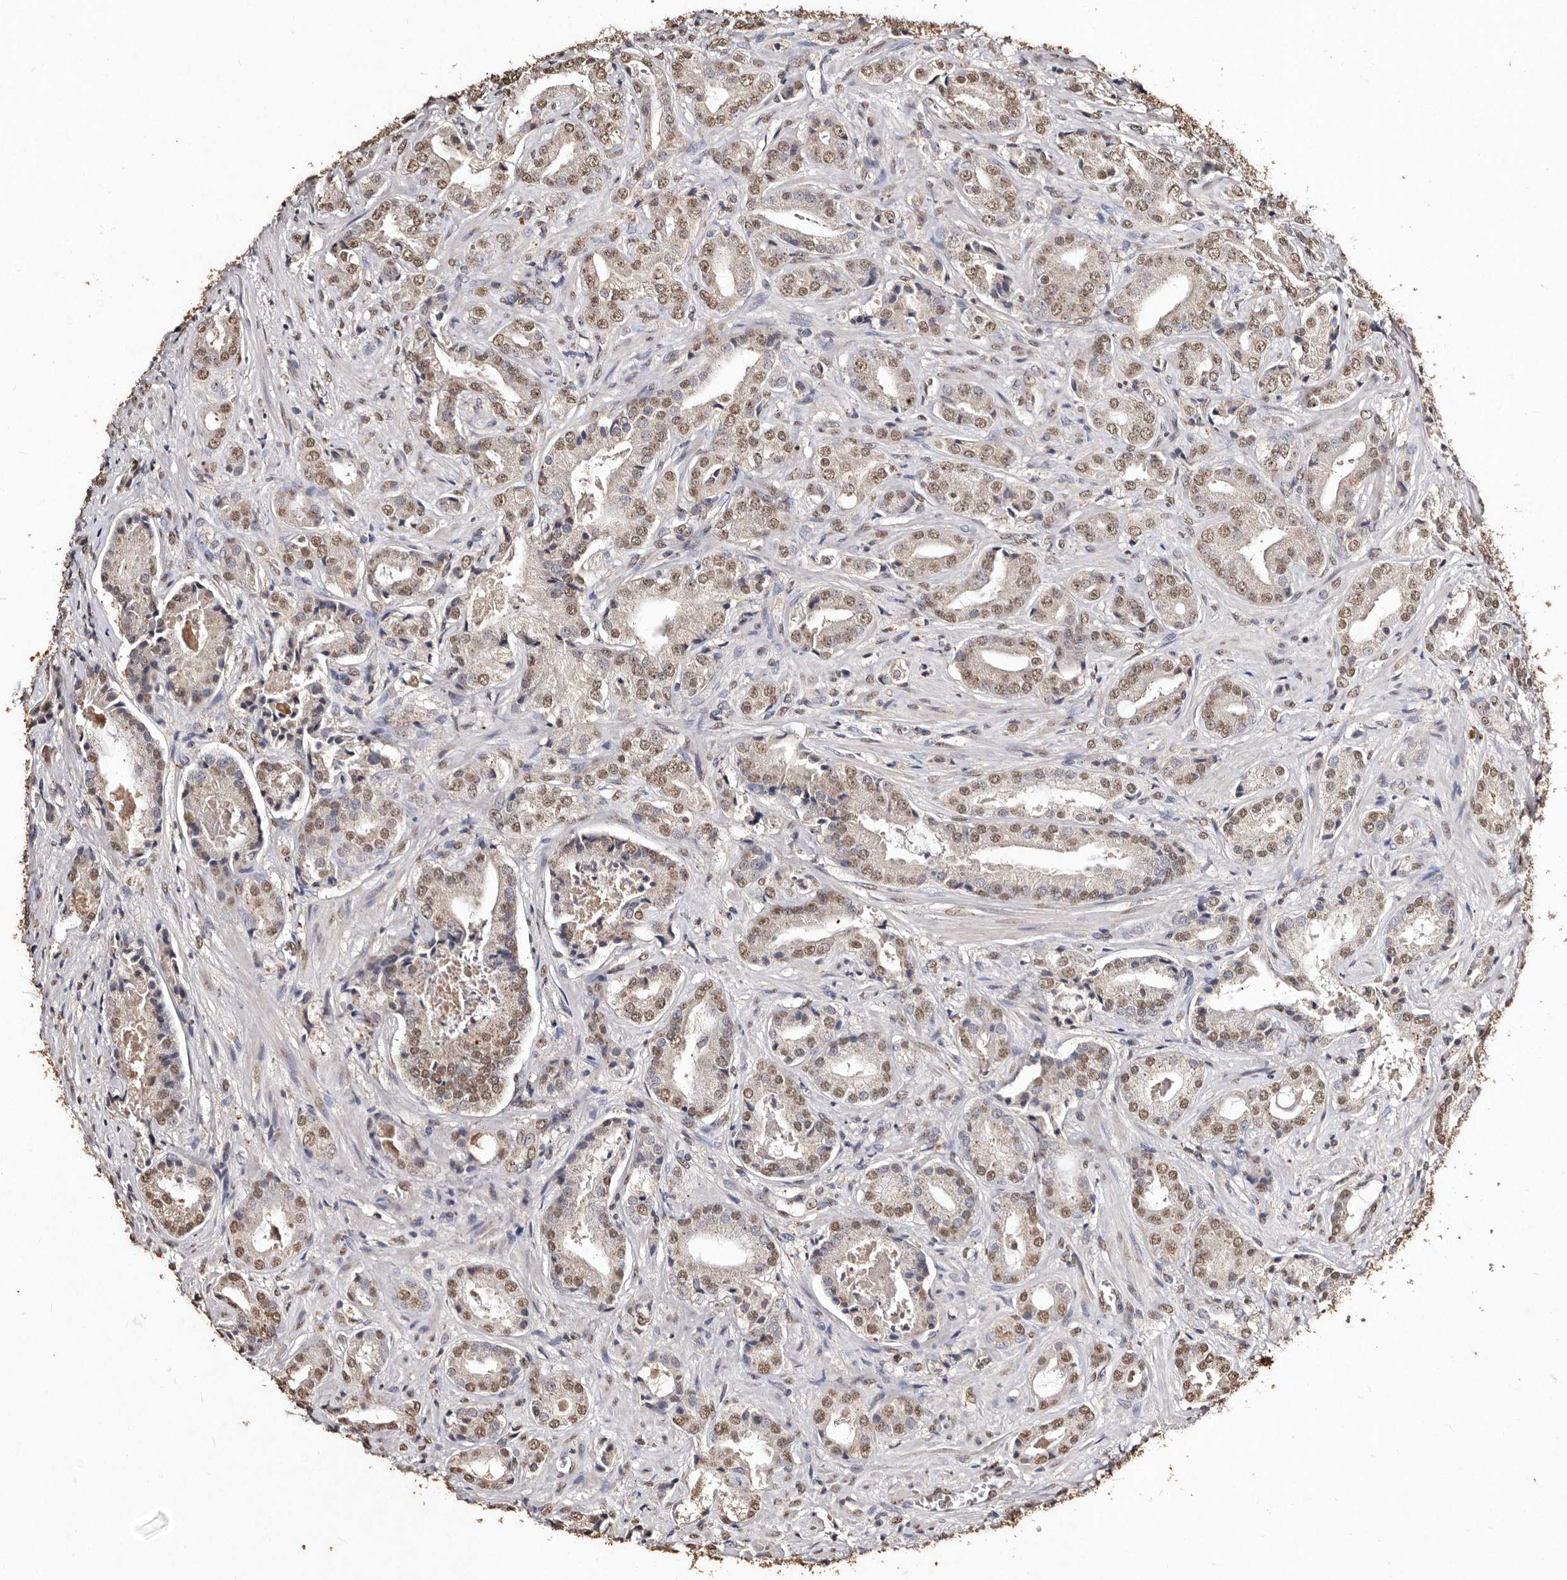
{"staining": {"intensity": "moderate", "quantity": ">75%", "location": "nuclear"}, "tissue": "prostate cancer", "cell_type": "Tumor cells", "image_type": "cancer", "snomed": [{"axis": "morphology", "description": "Adenocarcinoma, High grade"}, {"axis": "topography", "description": "Prostate"}], "caption": "A brown stain shows moderate nuclear expression of a protein in prostate cancer tumor cells.", "gene": "ERBB4", "patient": {"sex": "male", "age": 73}}